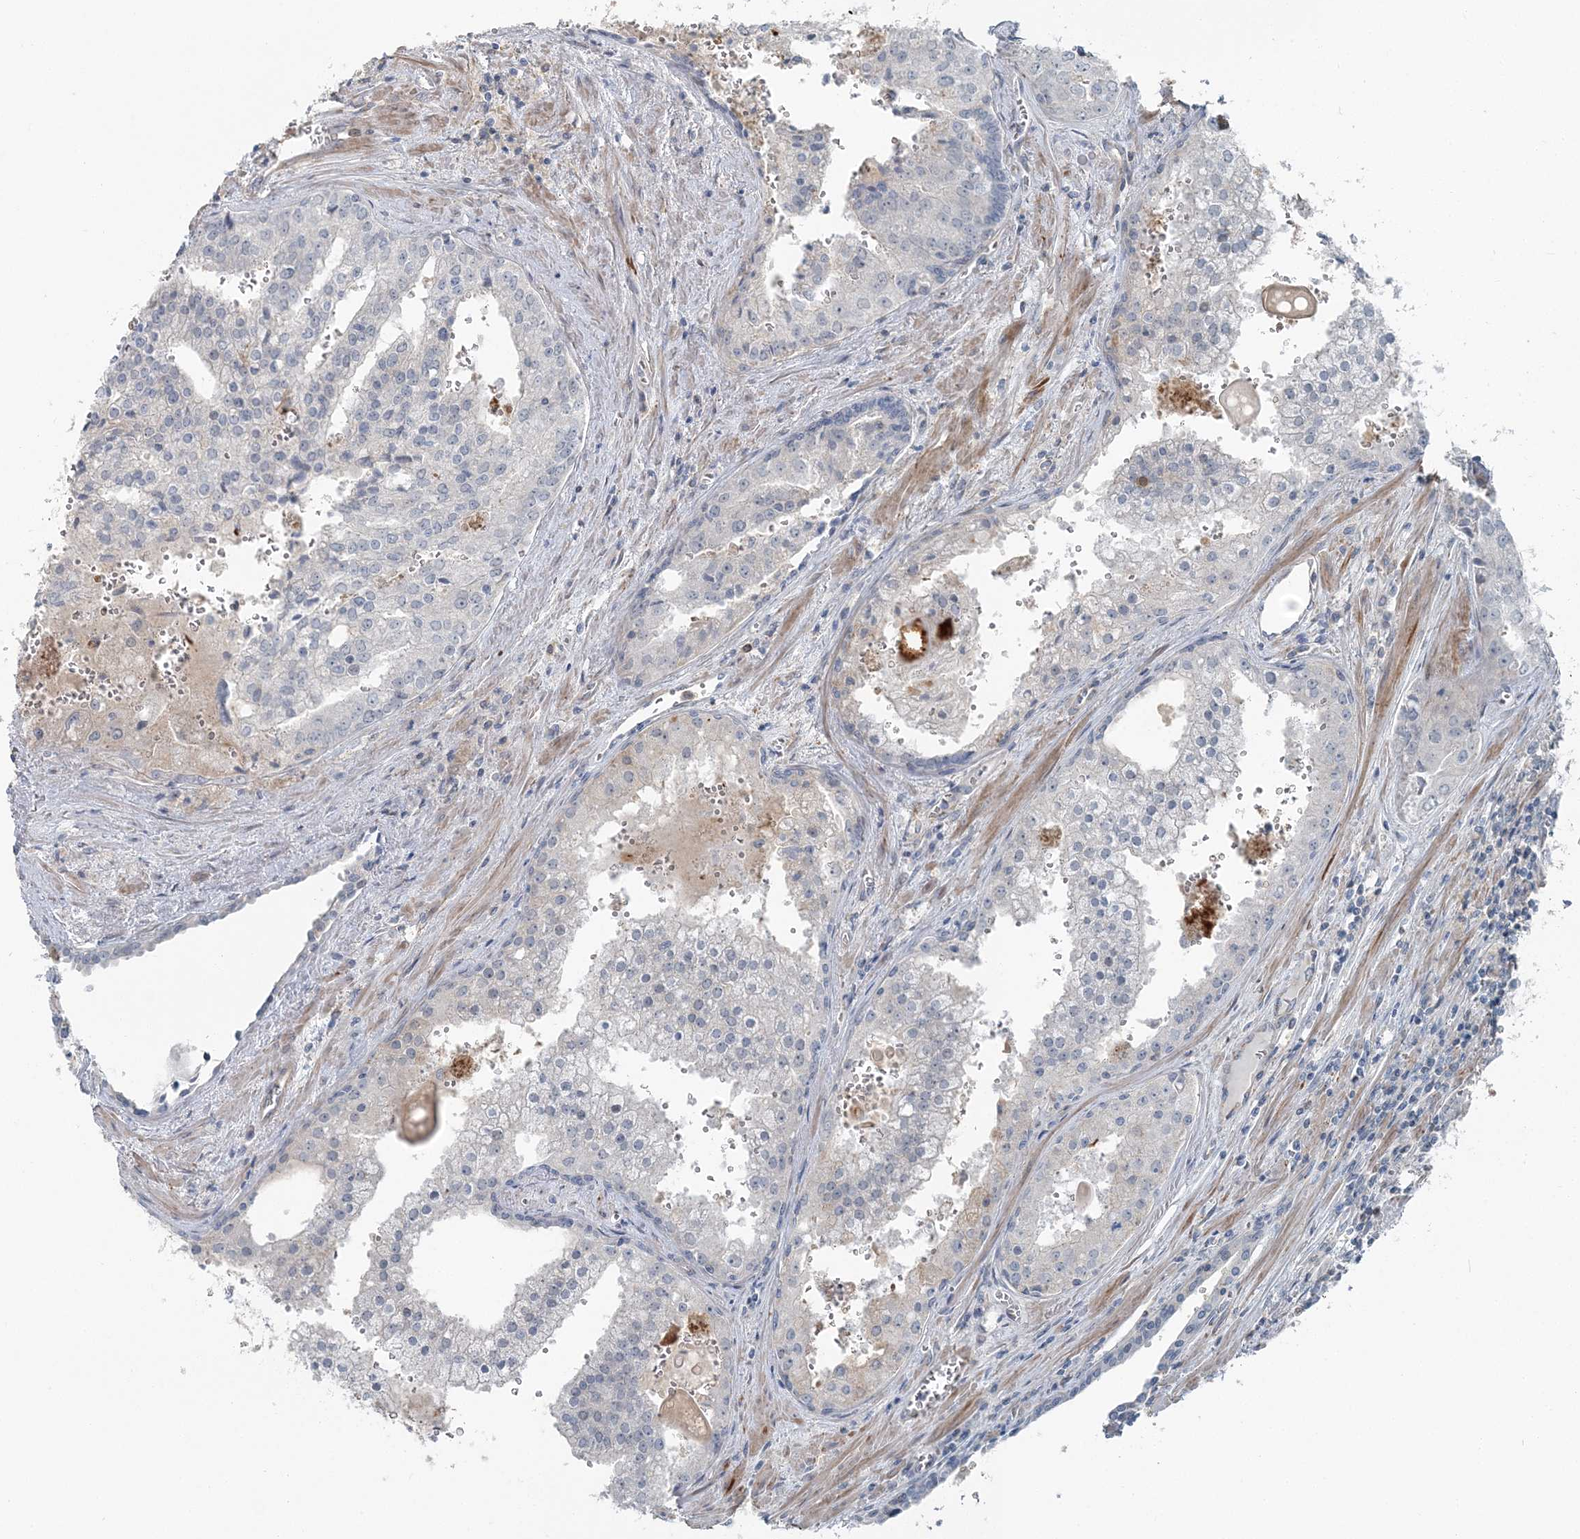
{"staining": {"intensity": "negative", "quantity": "none", "location": "none"}, "tissue": "prostate cancer", "cell_type": "Tumor cells", "image_type": "cancer", "snomed": [{"axis": "morphology", "description": "Adenocarcinoma, High grade"}, {"axis": "topography", "description": "Prostate"}], "caption": "Tumor cells are negative for brown protein staining in prostate cancer (adenocarcinoma (high-grade)). Nuclei are stained in blue.", "gene": "FBXL17", "patient": {"sex": "male", "age": 68}}